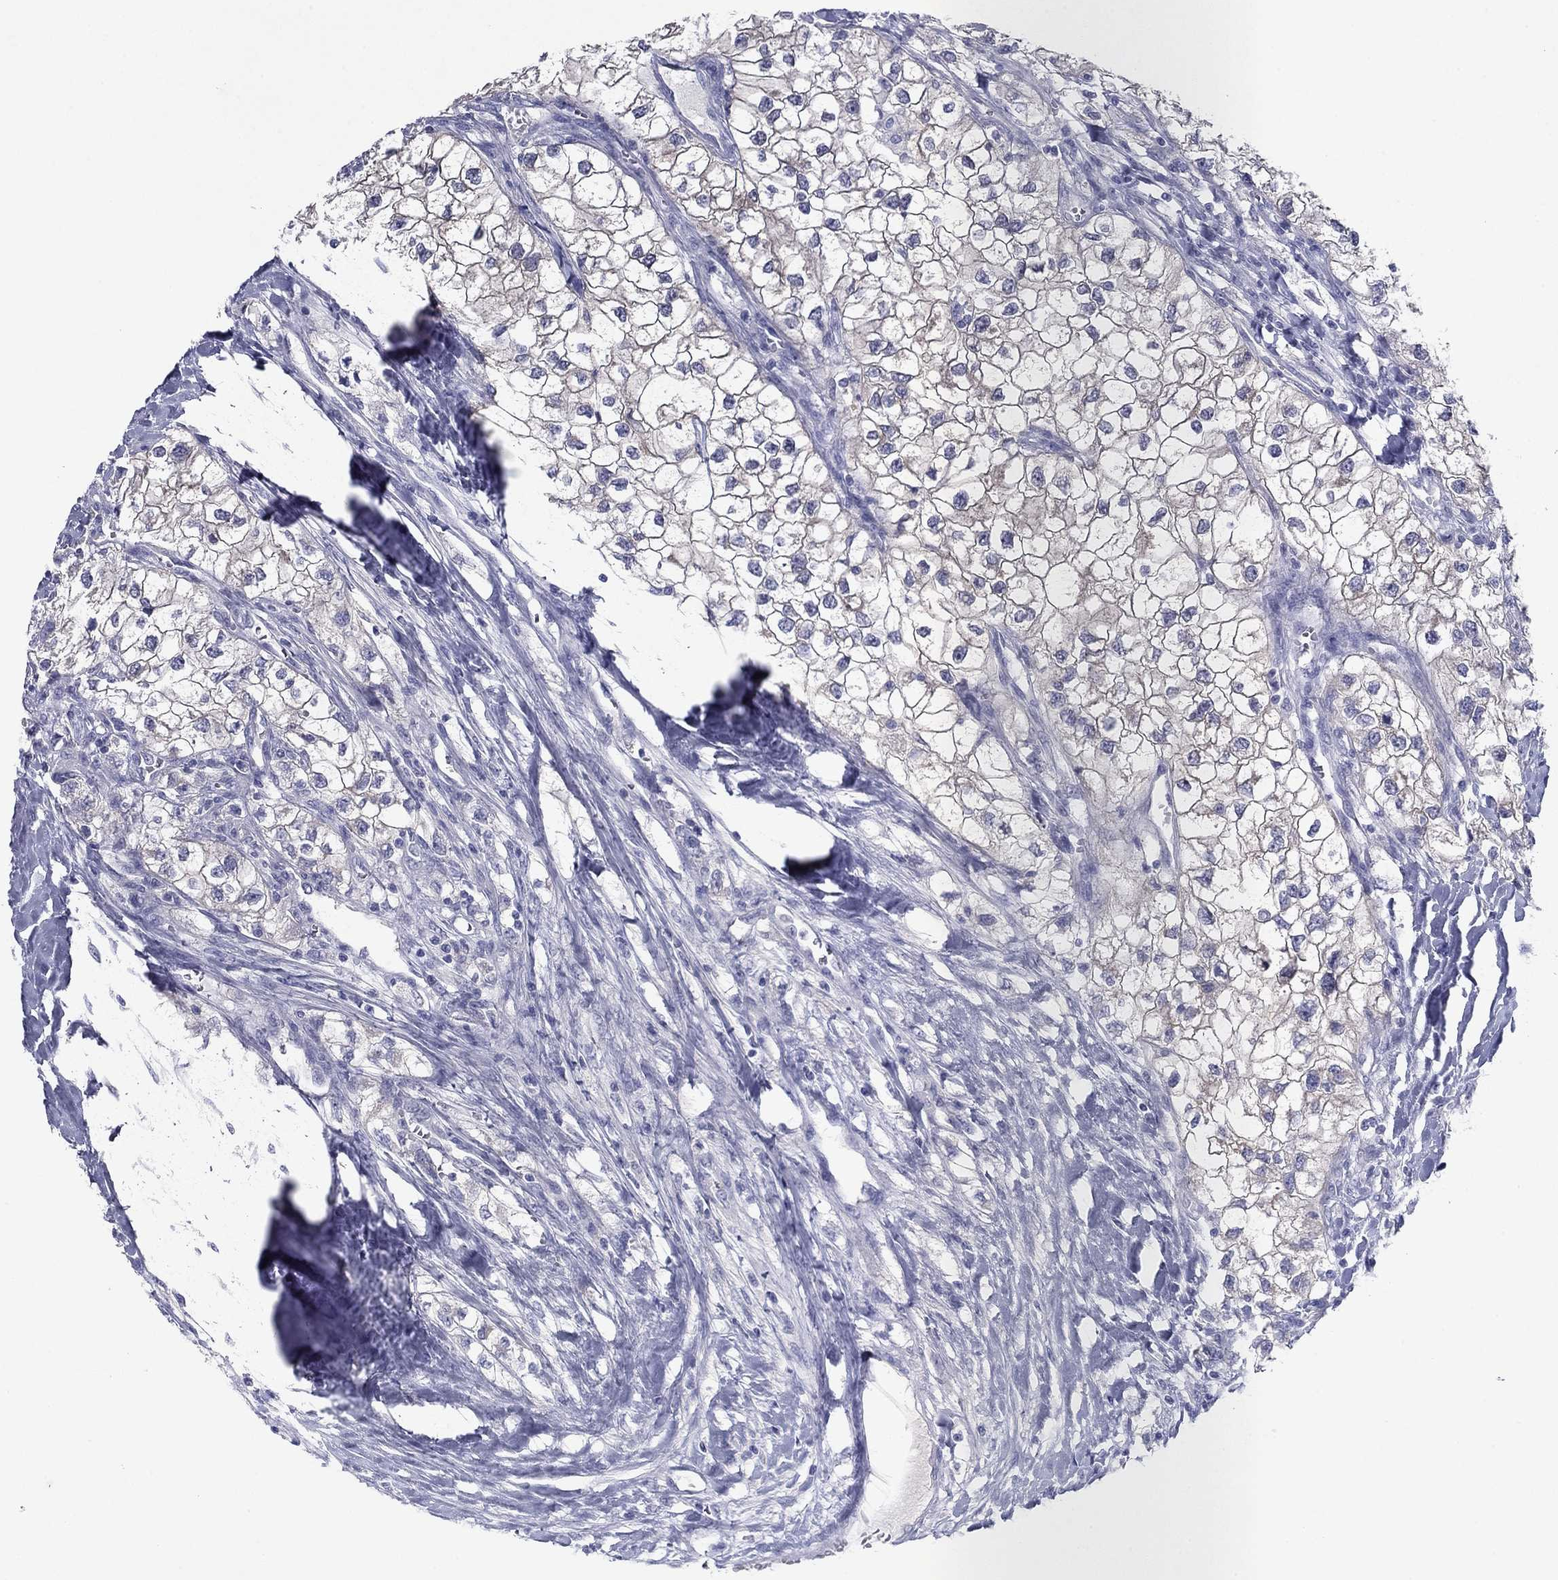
{"staining": {"intensity": "negative", "quantity": "none", "location": "none"}, "tissue": "renal cancer", "cell_type": "Tumor cells", "image_type": "cancer", "snomed": [{"axis": "morphology", "description": "Adenocarcinoma, NOS"}, {"axis": "topography", "description": "Kidney"}], "caption": "IHC of human renal adenocarcinoma displays no expression in tumor cells.", "gene": "PLS1", "patient": {"sex": "male", "age": 59}}